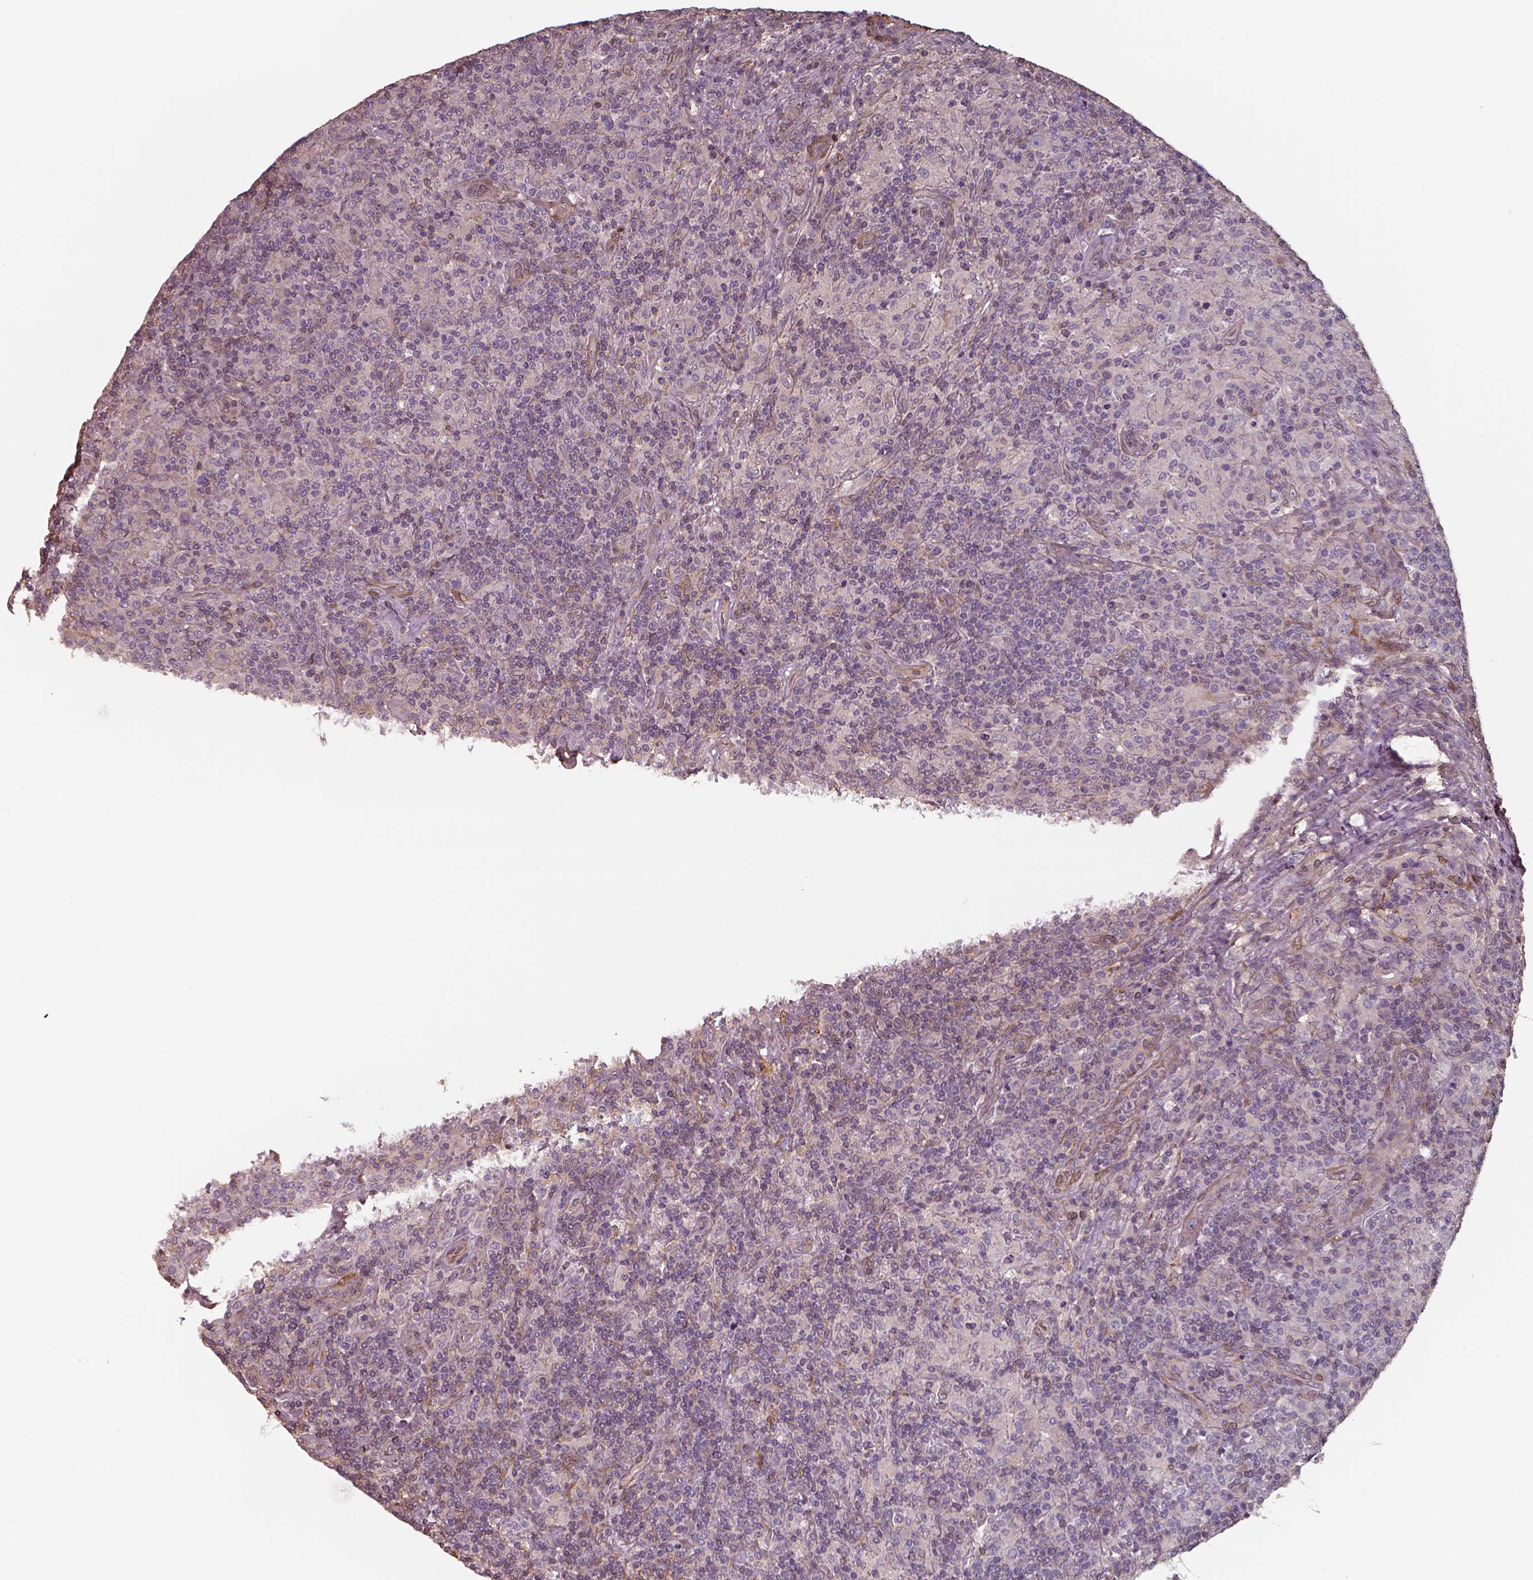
{"staining": {"intensity": "negative", "quantity": "none", "location": "none"}, "tissue": "lymphoma", "cell_type": "Tumor cells", "image_type": "cancer", "snomed": [{"axis": "morphology", "description": "Hodgkin's disease, NOS"}, {"axis": "topography", "description": "Lymph node"}], "caption": "Lymphoma stained for a protein using IHC reveals no expression tumor cells.", "gene": "ISYNA1", "patient": {"sex": "male", "age": 70}}